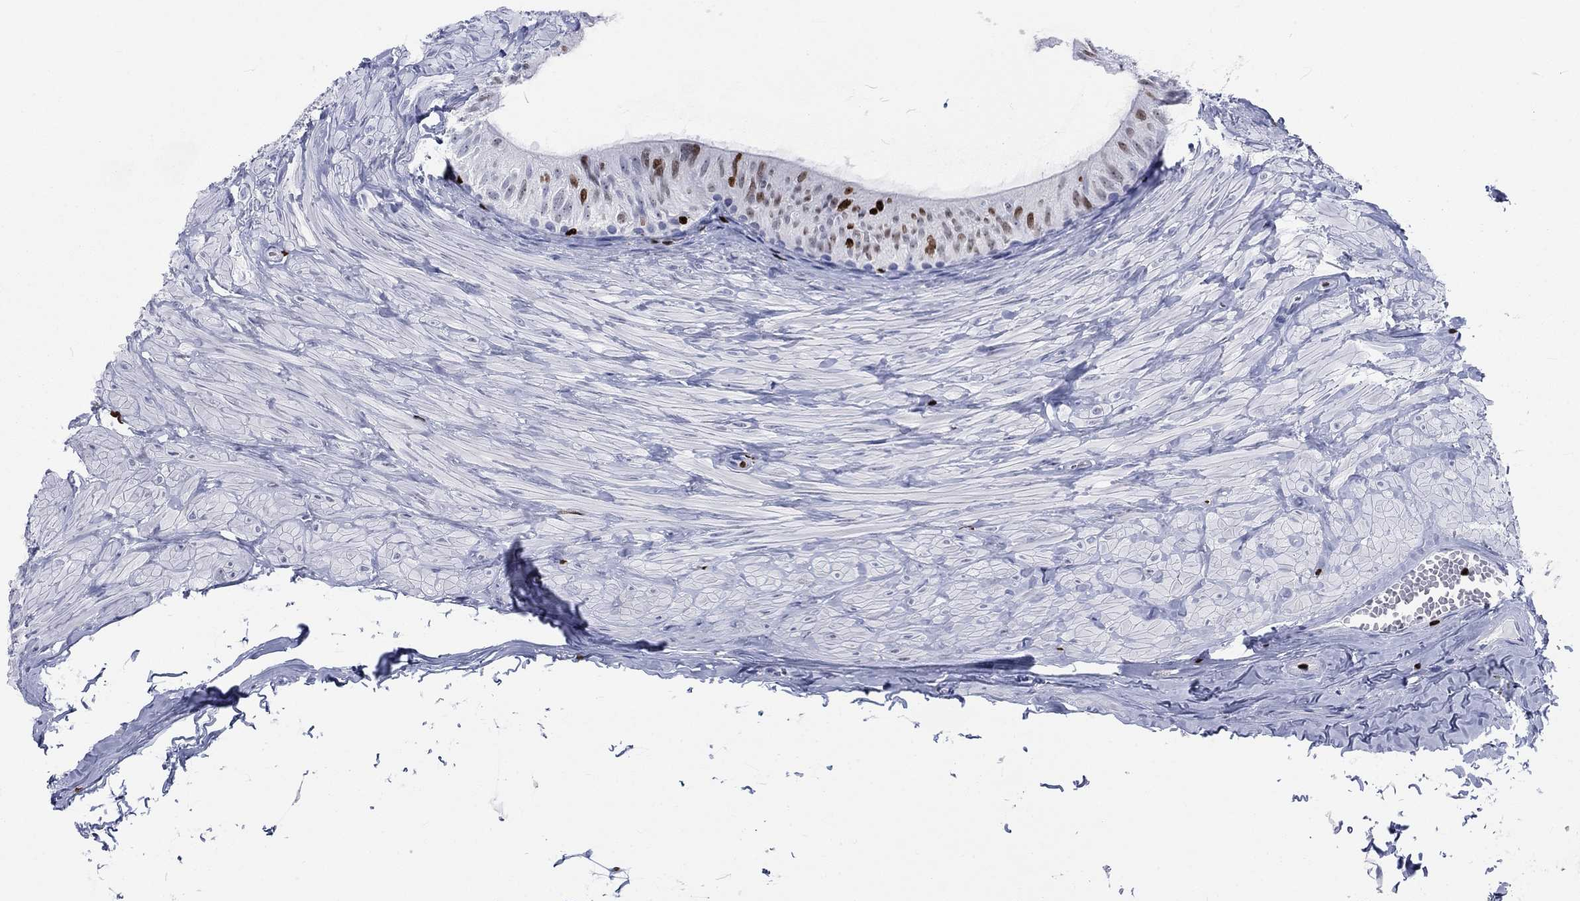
{"staining": {"intensity": "strong", "quantity": "<25%", "location": "nuclear"}, "tissue": "epididymis", "cell_type": "Glandular cells", "image_type": "normal", "snomed": [{"axis": "morphology", "description": "Normal tissue, NOS"}, {"axis": "topography", "description": "Epididymis"}], "caption": "The image exhibits staining of unremarkable epididymis, revealing strong nuclear protein positivity (brown color) within glandular cells. Nuclei are stained in blue.", "gene": "H1", "patient": {"sex": "male", "age": 32}}